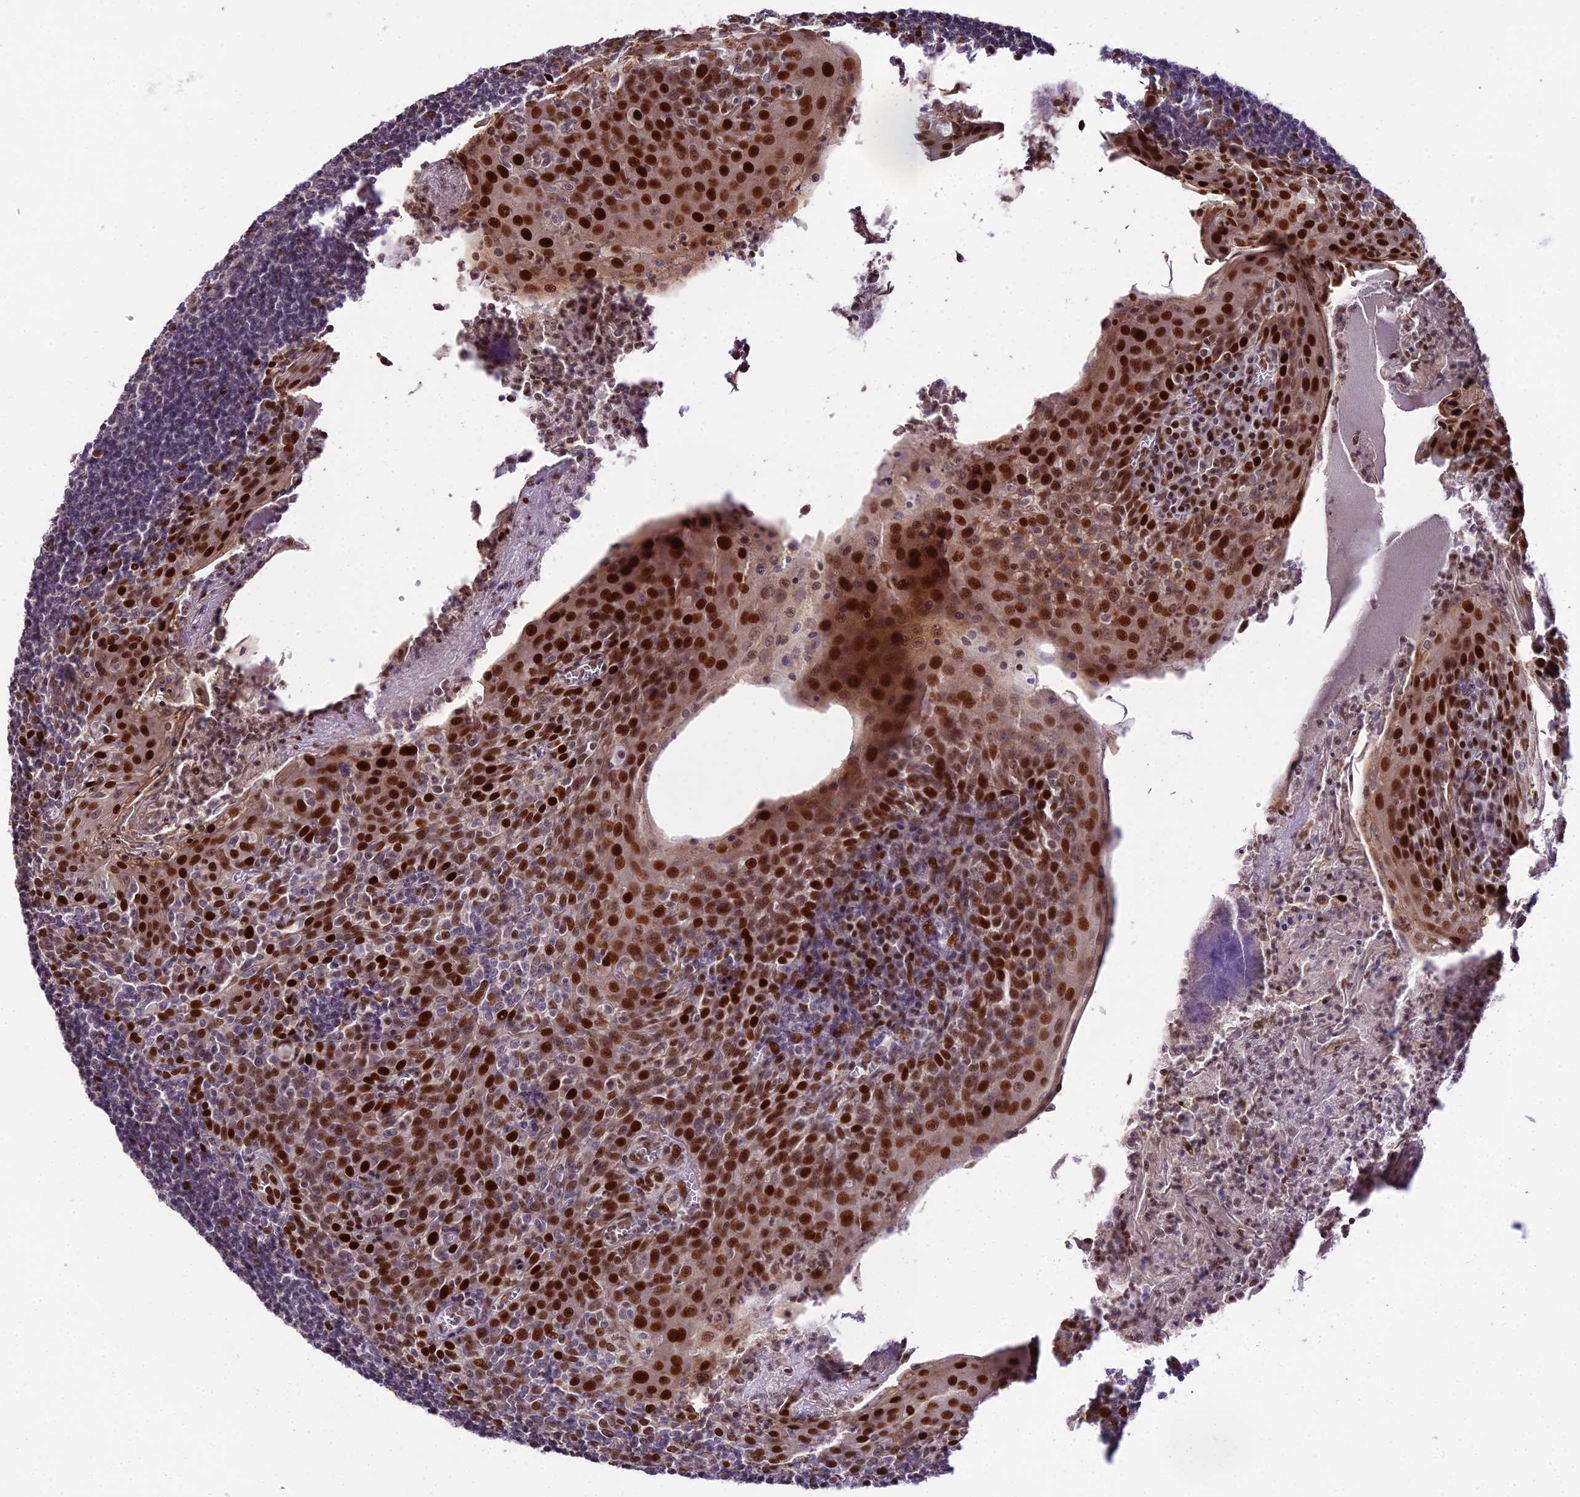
{"staining": {"intensity": "strong", "quantity": "<25%", "location": "nuclear"}, "tissue": "tonsil", "cell_type": "Germinal center cells", "image_type": "normal", "snomed": [{"axis": "morphology", "description": "Normal tissue, NOS"}, {"axis": "topography", "description": "Tonsil"}], "caption": "IHC (DAB) staining of unremarkable human tonsil displays strong nuclear protein staining in approximately <25% of germinal center cells.", "gene": "ZNF707", "patient": {"sex": "male", "age": 27}}